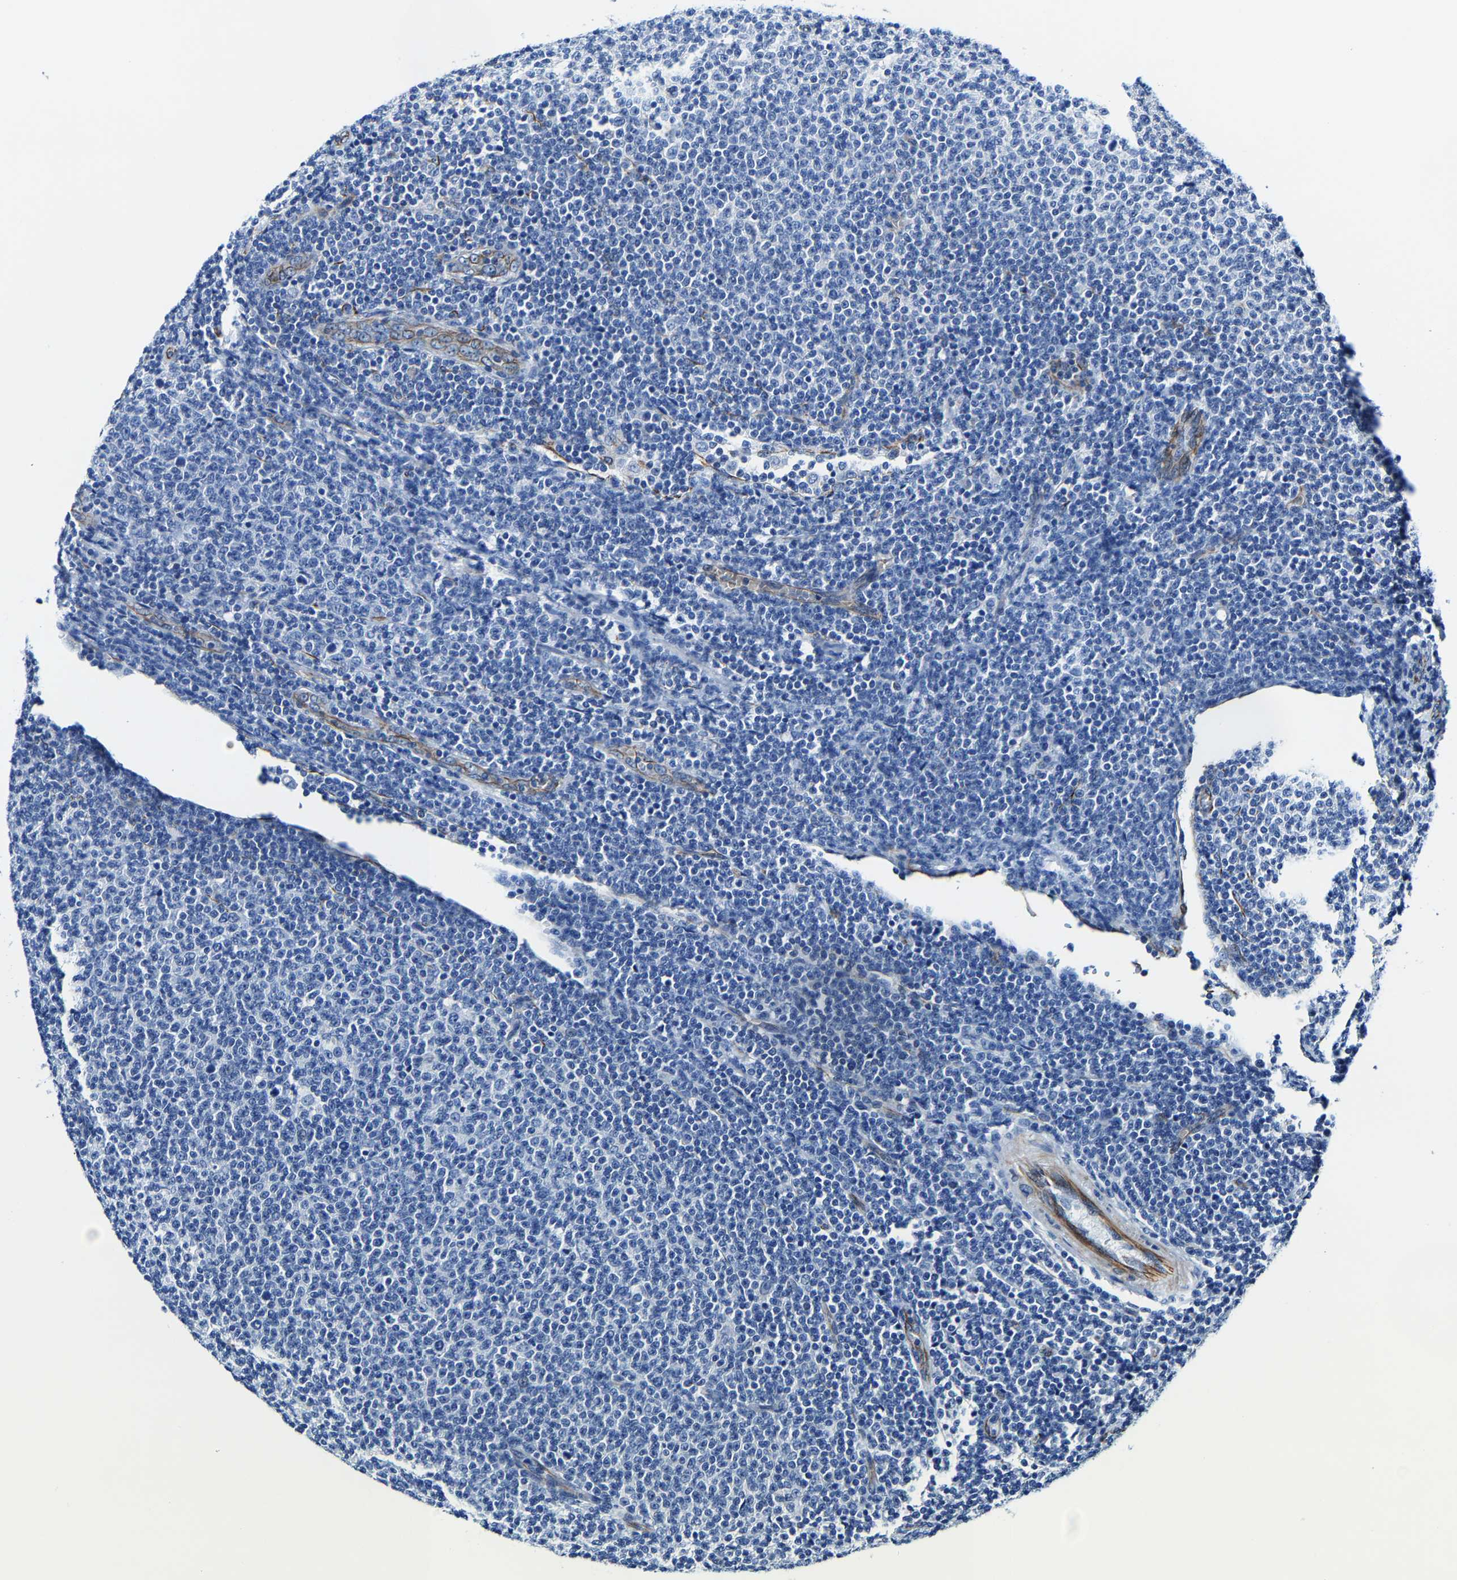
{"staining": {"intensity": "negative", "quantity": "none", "location": "none"}, "tissue": "lymphoma", "cell_type": "Tumor cells", "image_type": "cancer", "snomed": [{"axis": "morphology", "description": "Malignant lymphoma, non-Hodgkin's type, Low grade"}, {"axis": "topography", "description": "Lymph node"}], "caption": "Immunohistochemical staining of low-grade malignant lymphoma, non-Hodgkin's type exhibits no significant positivity in tumor cells.", "gene": "MMEL1", "patient": {"sex": "male", "age": 66}}